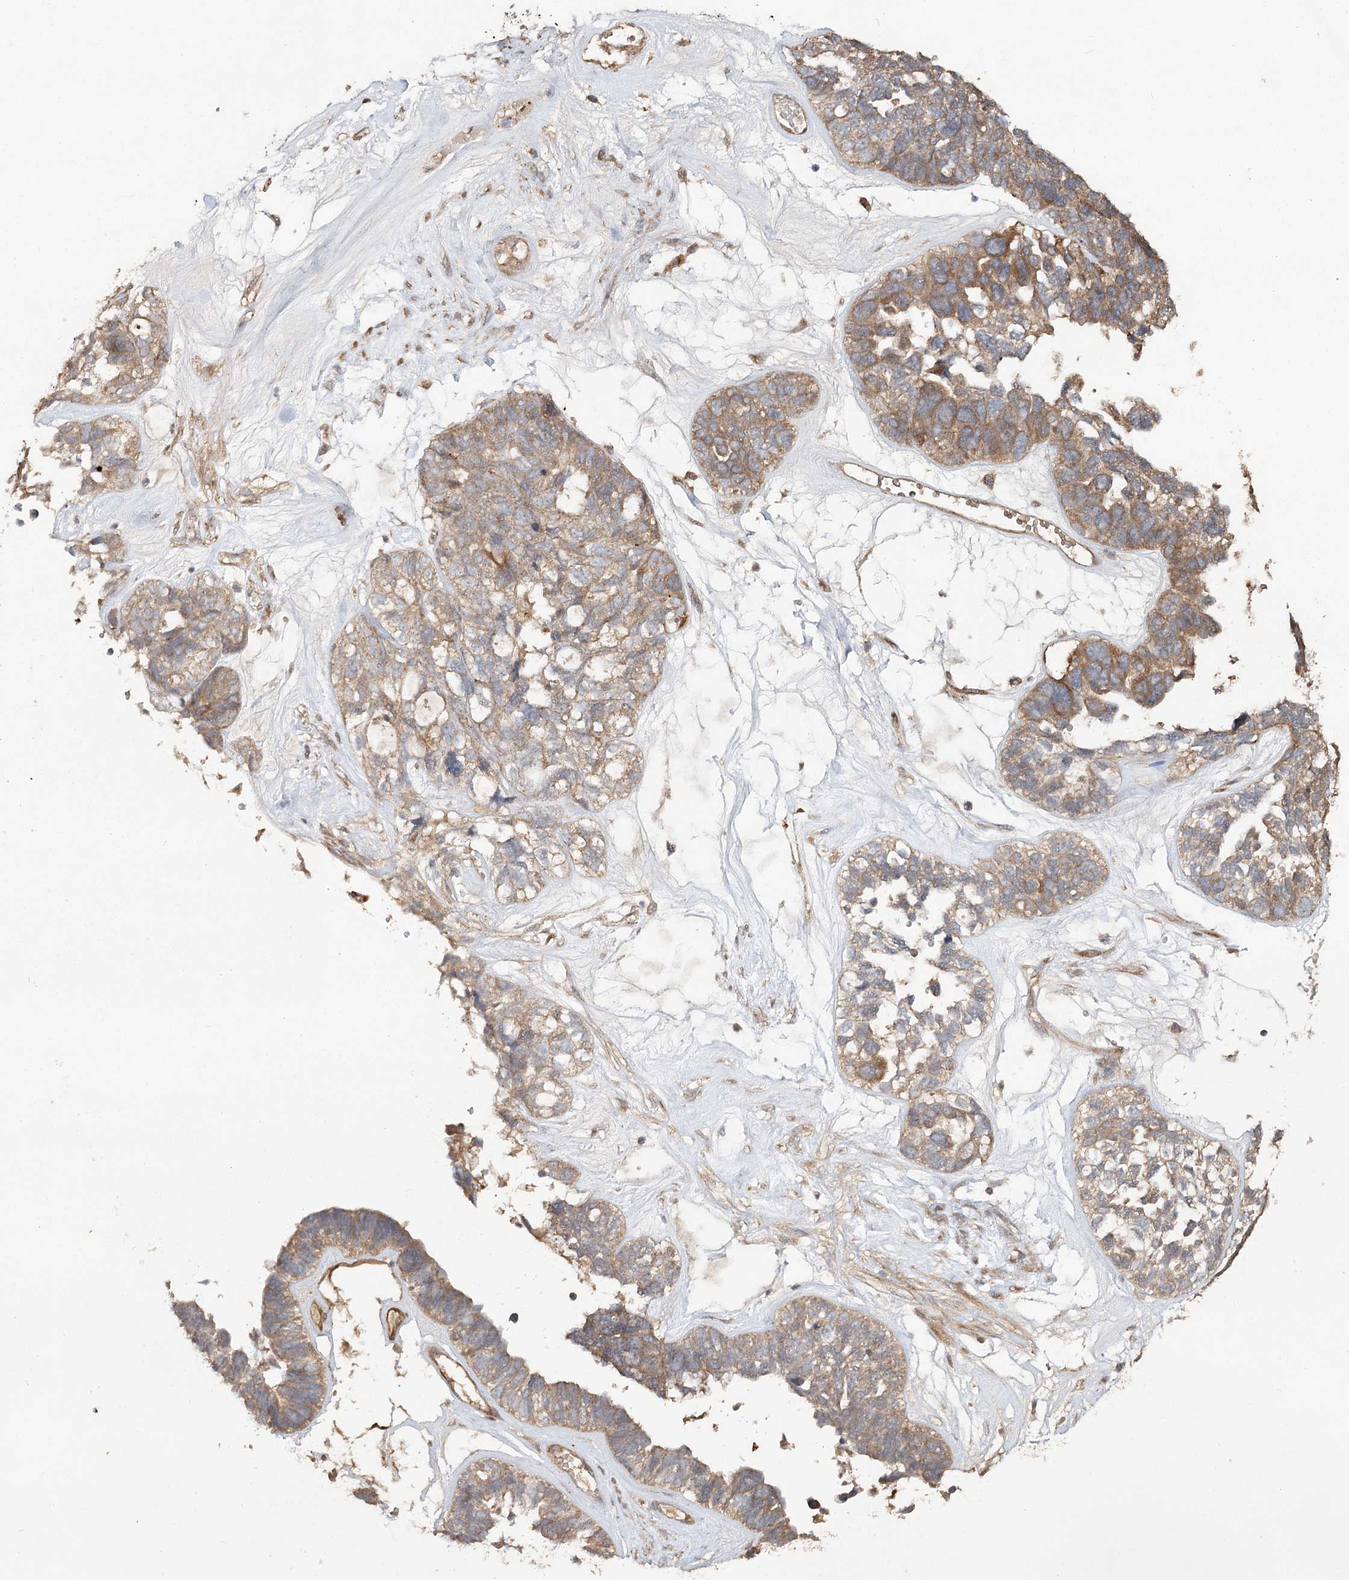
{"staining": {"intensity": "moderate", "quantity": ">75%", "location": "cytoplasmic/membranous"}, "tissue": "ovarian cancer", "cell_type": "Tumor cells", "image_type": "cancer", "snomed": [{"axis": "morphology", "description": "Cystadenocarcinoma, serous, NOS"}, {"axis": "topography", "description": "Ovary"}], "caption": "Immunohistochemical staining of serous cystadenocarcinoma (ovarian) displays moderate cytoplasmic/membranous protein positivity in approximately >75% of tumor cells.", "gene": "RIN2", "patient": {"sex": "female", "age": 79}}